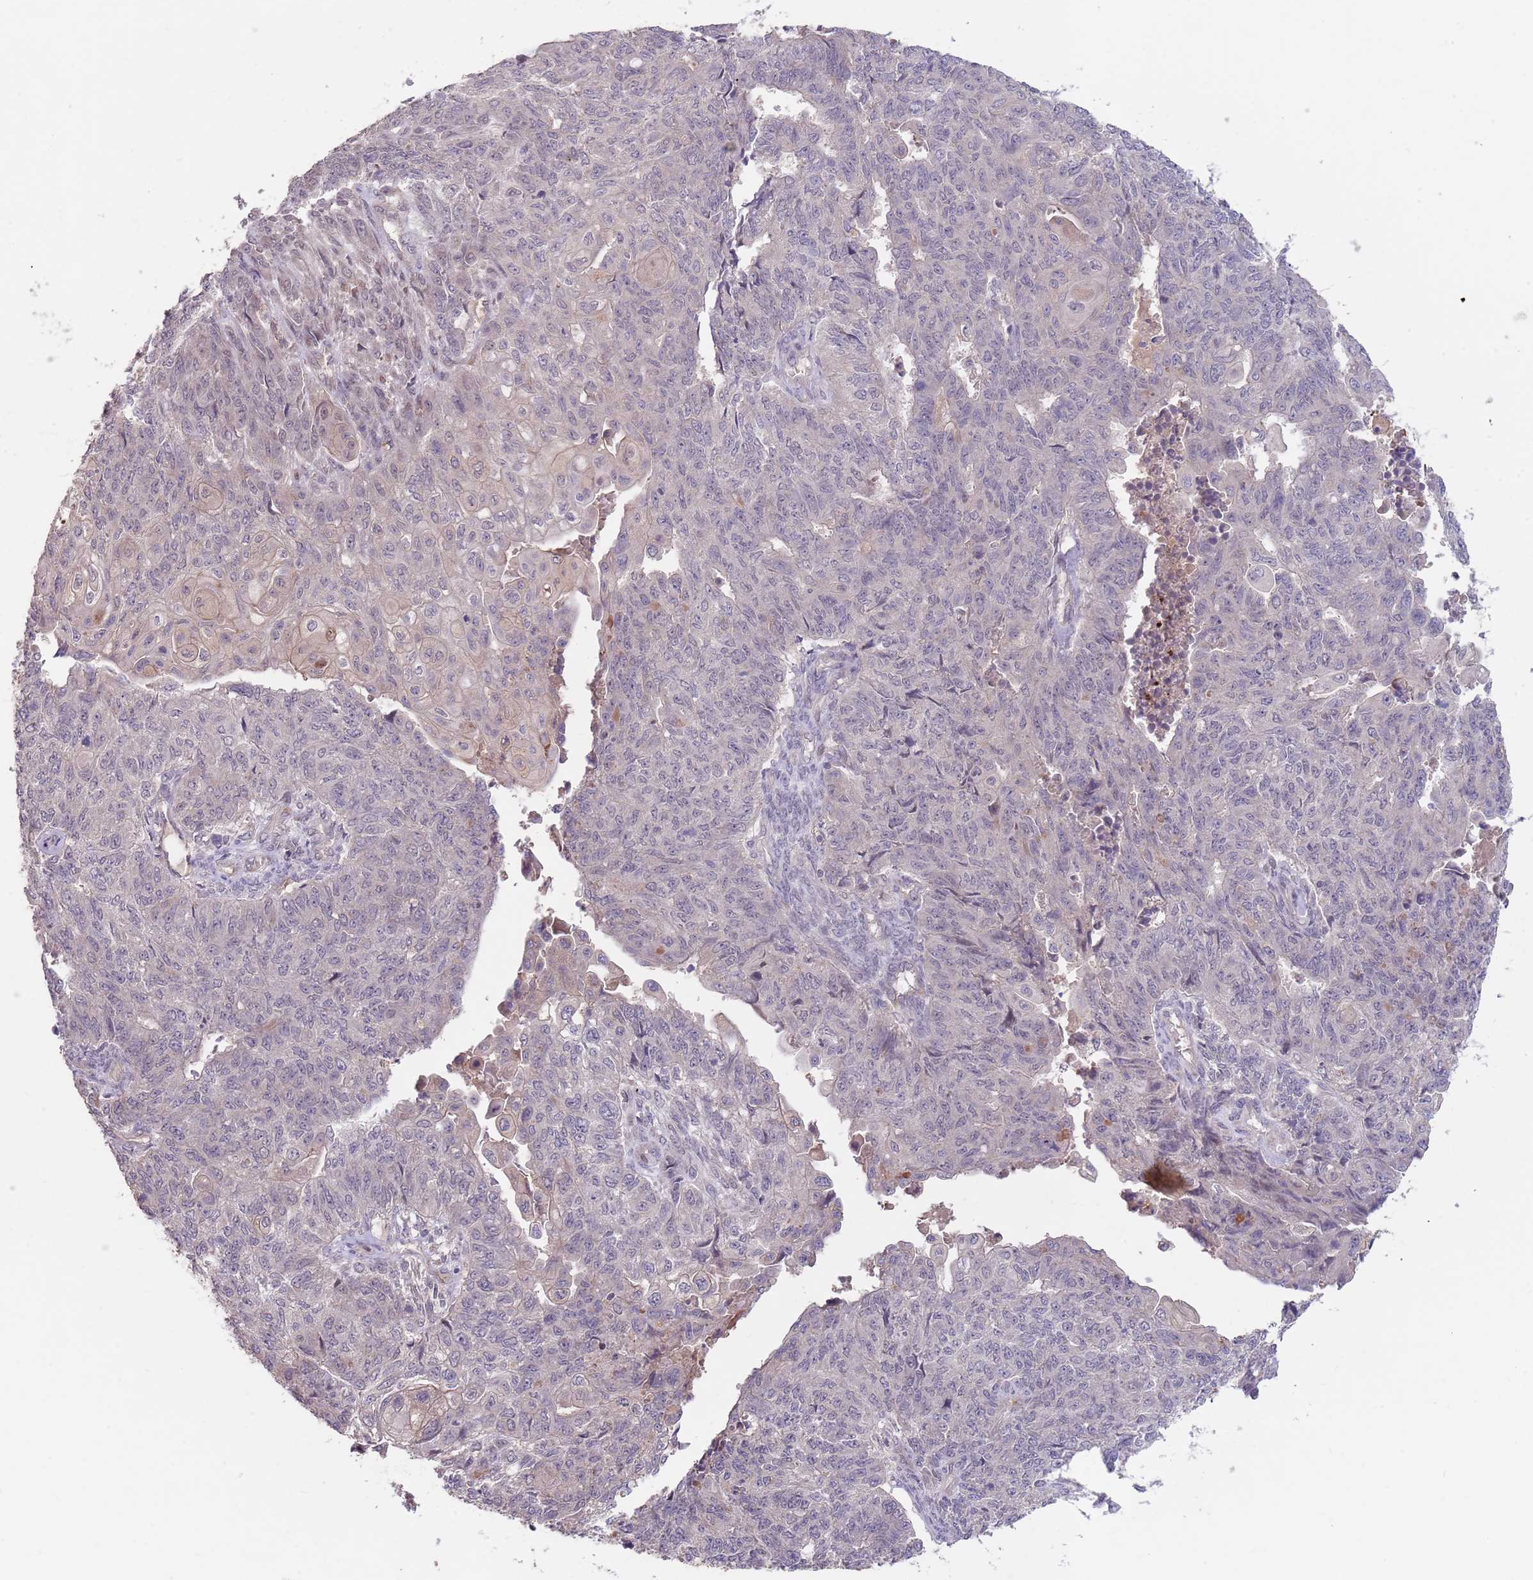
{"staining": {"intensity": "negative", "quantity": "none", "location": "none"}, "tissue": "endometrial cancer", "cell_type": "Tumor cells", "image_type": "cancer", "snomed": [{"axis": "morphology", "description": "Adenocarcinoma, NOS"}, {"axis": "topography", "description": "Endometrium"}], "caption": "Immunohistochemistry (IHC) image of neoplastic tissue: human endometrial cancer stained with DAB (3,3'-diaminobenzidine) shows no significant protein expression in tumor cells.", "gene": "MEI1", "patient": {"sex": "female", "age": 32}}